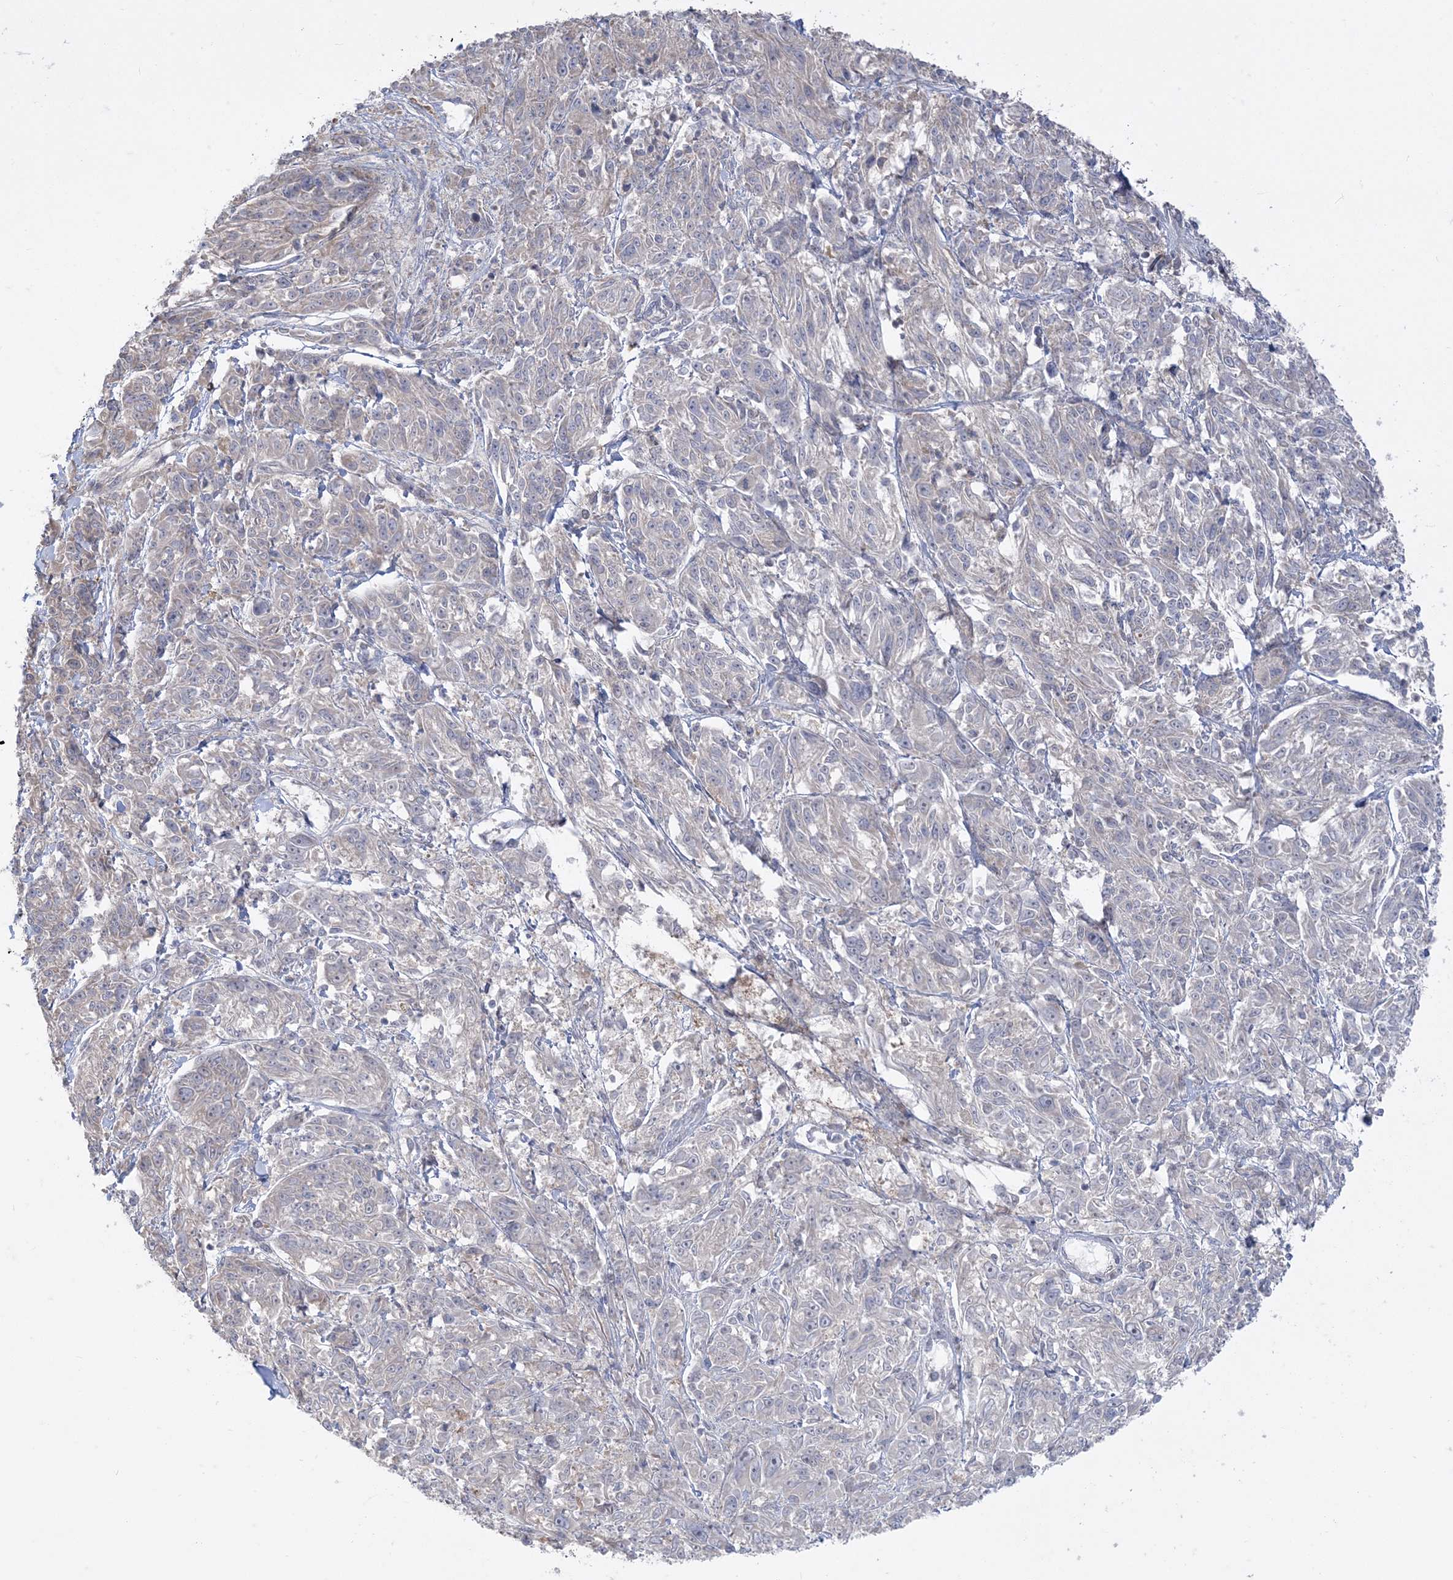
{"staining": {"intensity": "weak", "quantity": "25%-75%", "location": "cytoplasmic/membranous"}, "tissue": "melanoma", "cell_type": "Tumor cells", "image_type": "cancer", "snomed": [{"axis": "morphology", "description": "Malignant melanoma, NOS"}, {"axis": "topography", "description": "Skin"}], "caption": "A low amount of weak cytoplasmic/membranous positivity is identified in about 25%-75% of tumor cells in malignant melanoma tissue.", "gene": "ZC3H6", "patient": {"sex": "male", "age": 53}}